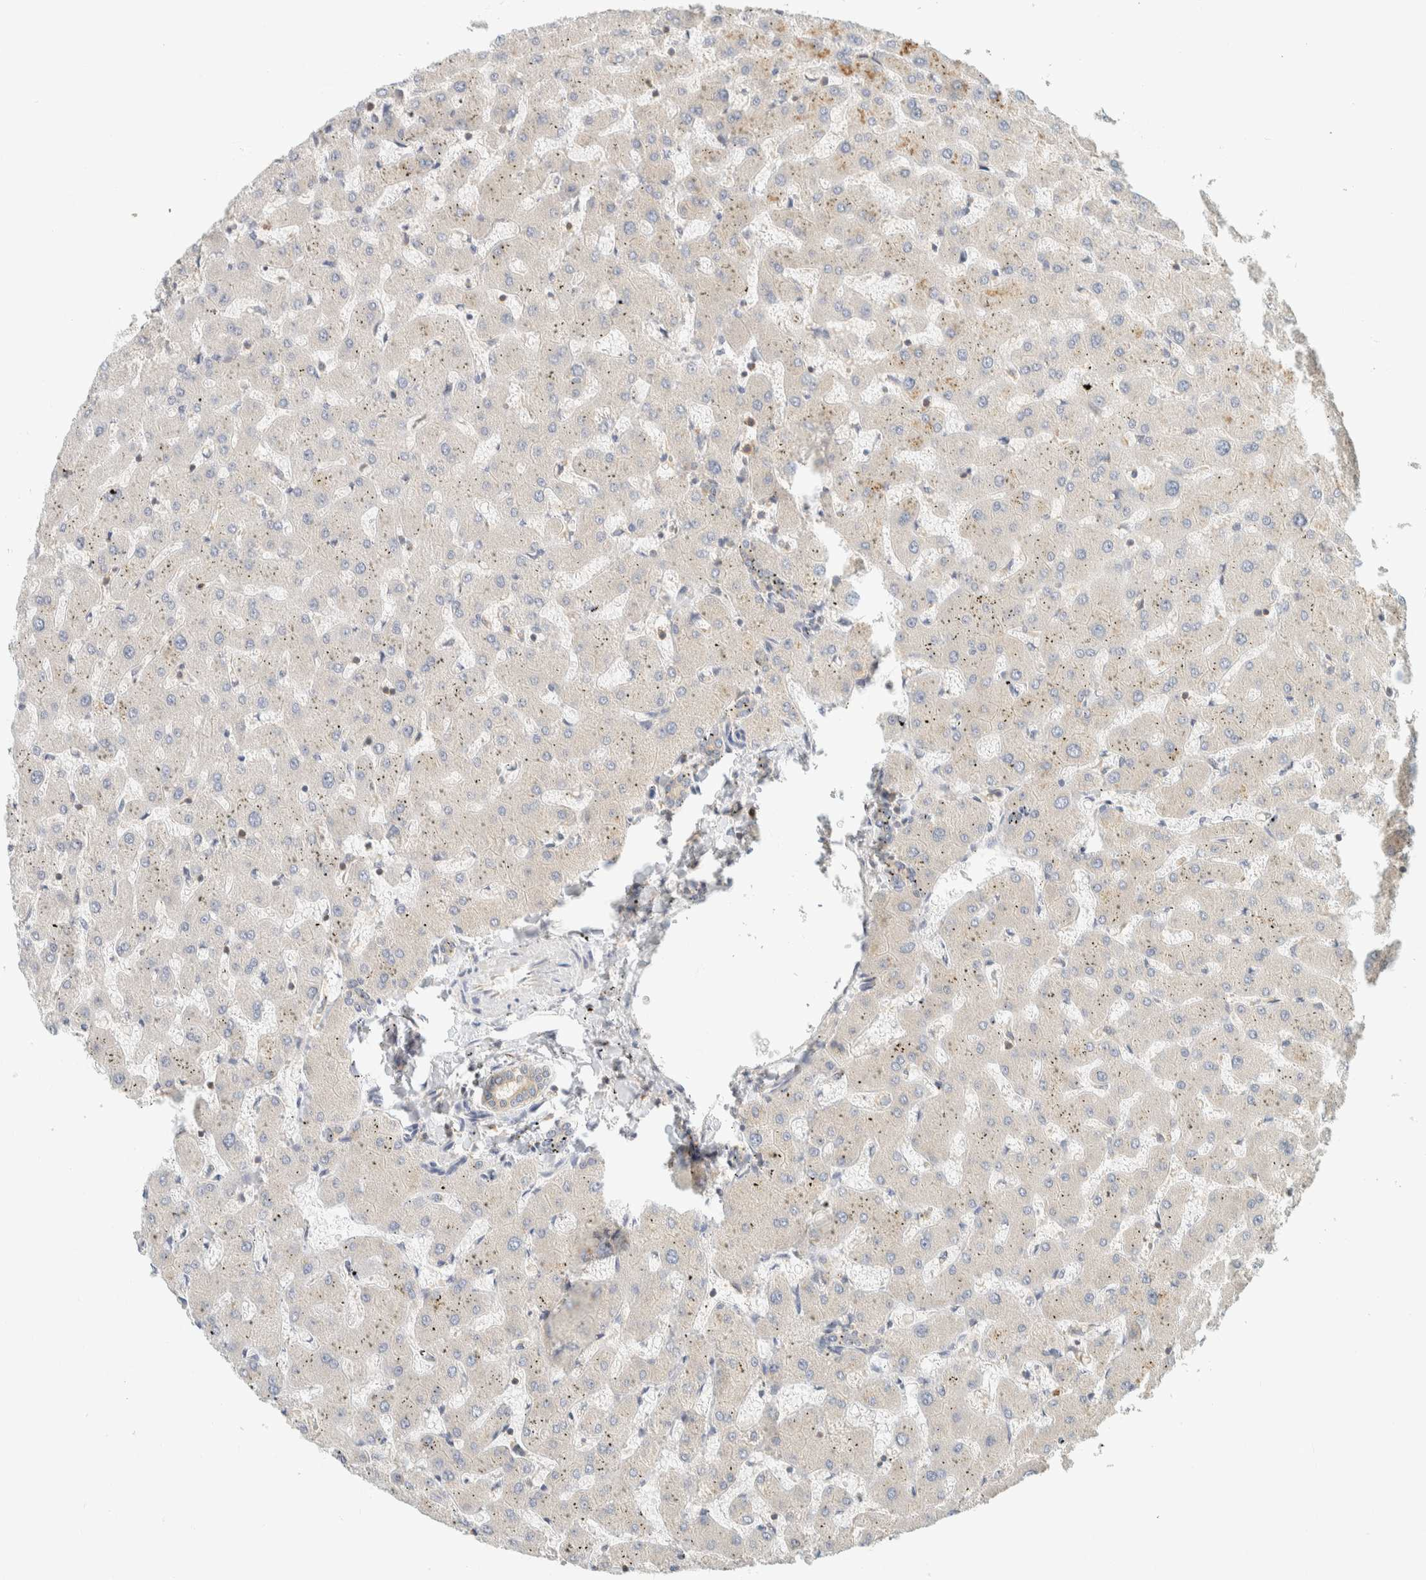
{"staining": {"intensity": "weak", "quantity": "<25%", "location": "cytoplasmic/membranous"}, "tissue": "liver", "cell_type": "Cholangiocytes", "image_type": "normal", "snomed": [{"axis": "morphology", "description": "Normal tissue, NOS"}, {"axis": "topography", "description": "Liver"}], "caption": "High power microscopy micrograph of an immunohistochemistry (IHC) histopathology image of benign liver, revealing no significant expression in cholangiocytes.", "gene": "ARFGEF1", "patient": {"sex": "female", "age": 63}}